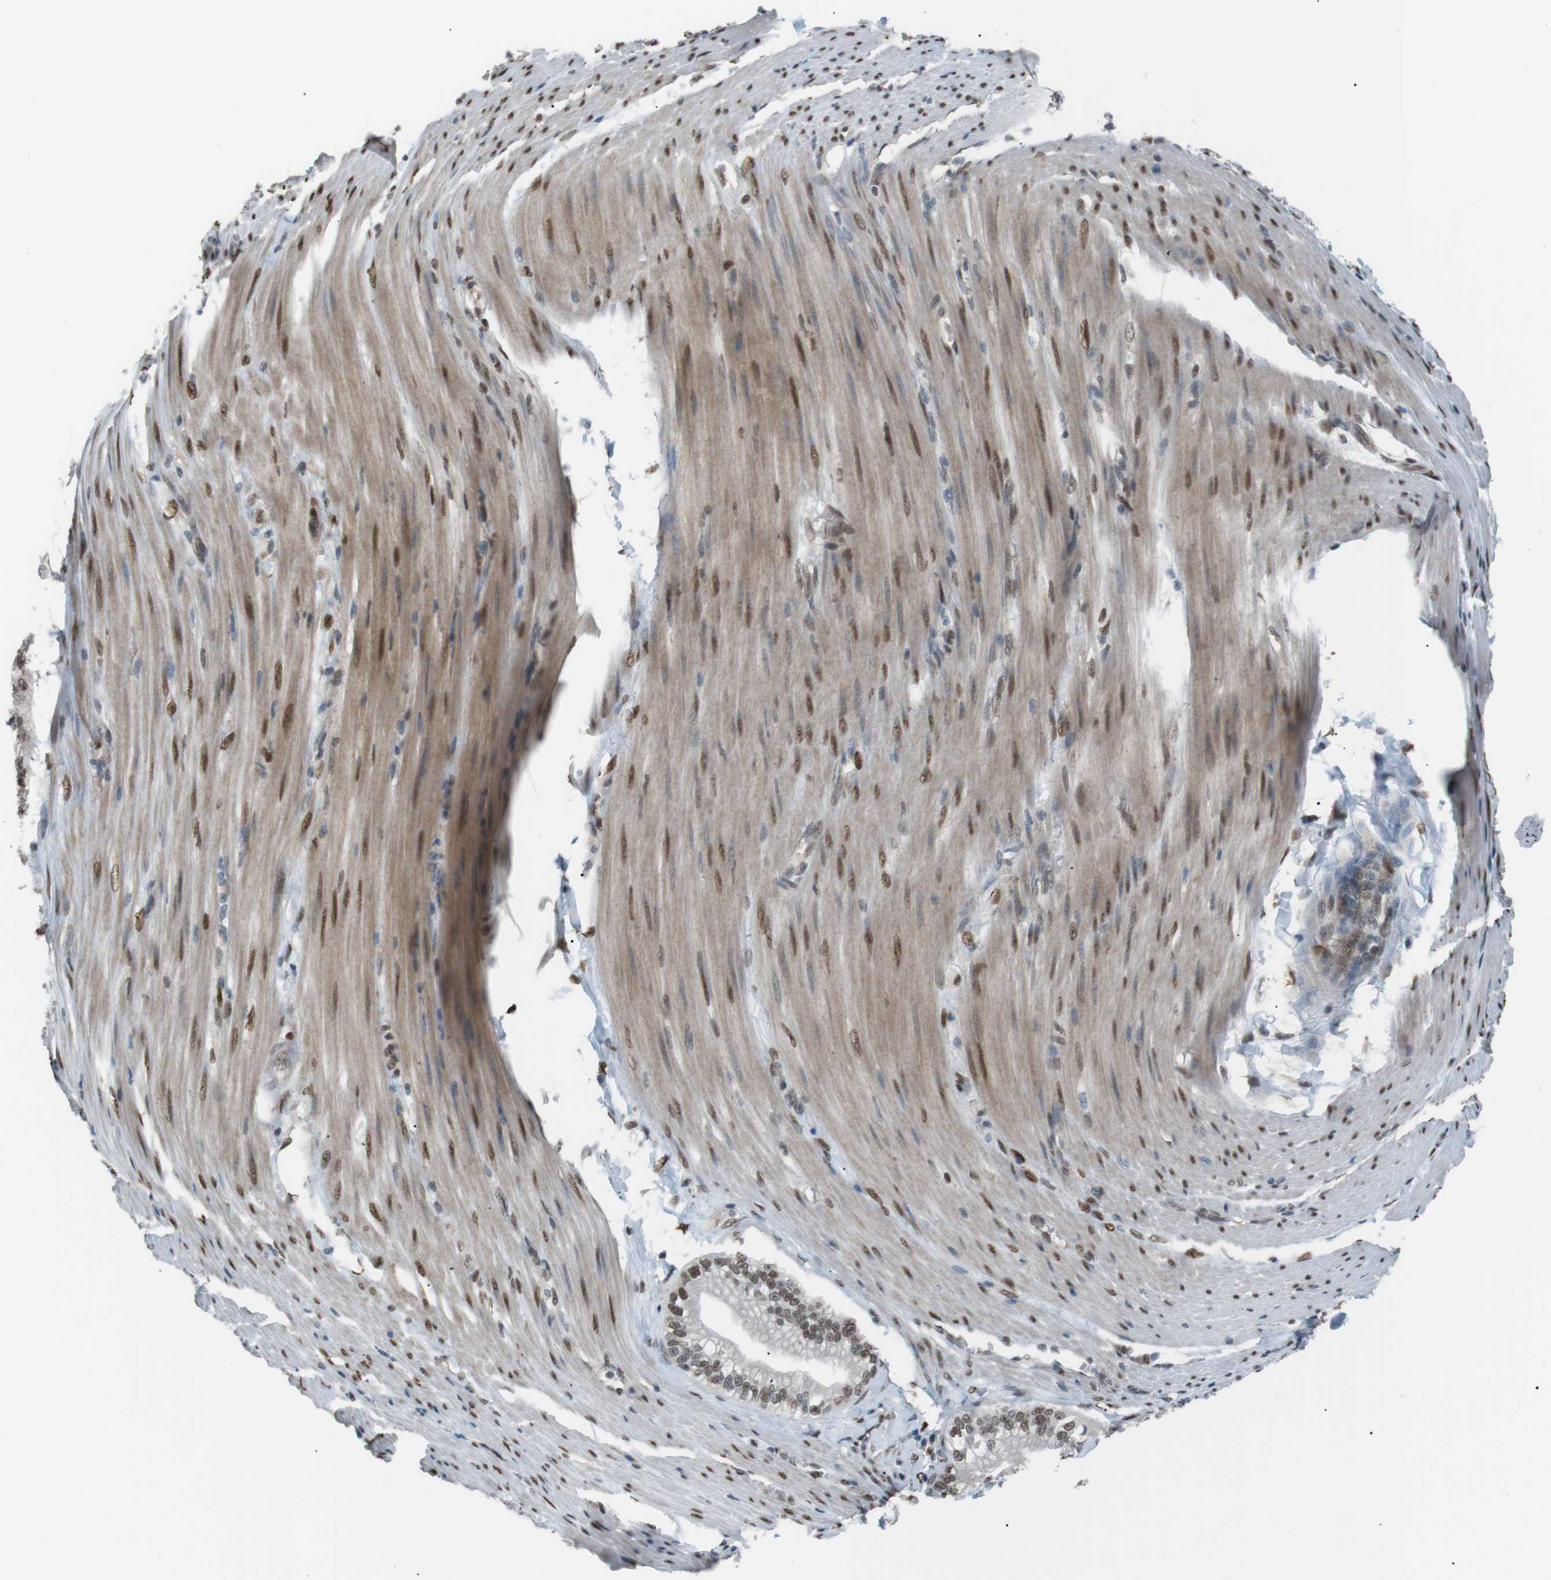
{"staining": {"intensity": "weak", "quantity": ">75%", "location": "nuclear"}, "tissue": "pancreatic cancer", "cell_type": "Tumor cells", "image_type": "cancer", "snomed": [{"axis": "morphology", "description": "Normal tissue, NOS"}, {"axis": "topography", "description": "Pancreas"}], "caption": "IHC photomicrograph of human pancreatic cancer stained for a protein (brown), which shows low levels of weak nuclear expression in about >75% of tumor cells.", "gene": "SRPK2", "patient": {"sex": "male", "age": 42}}